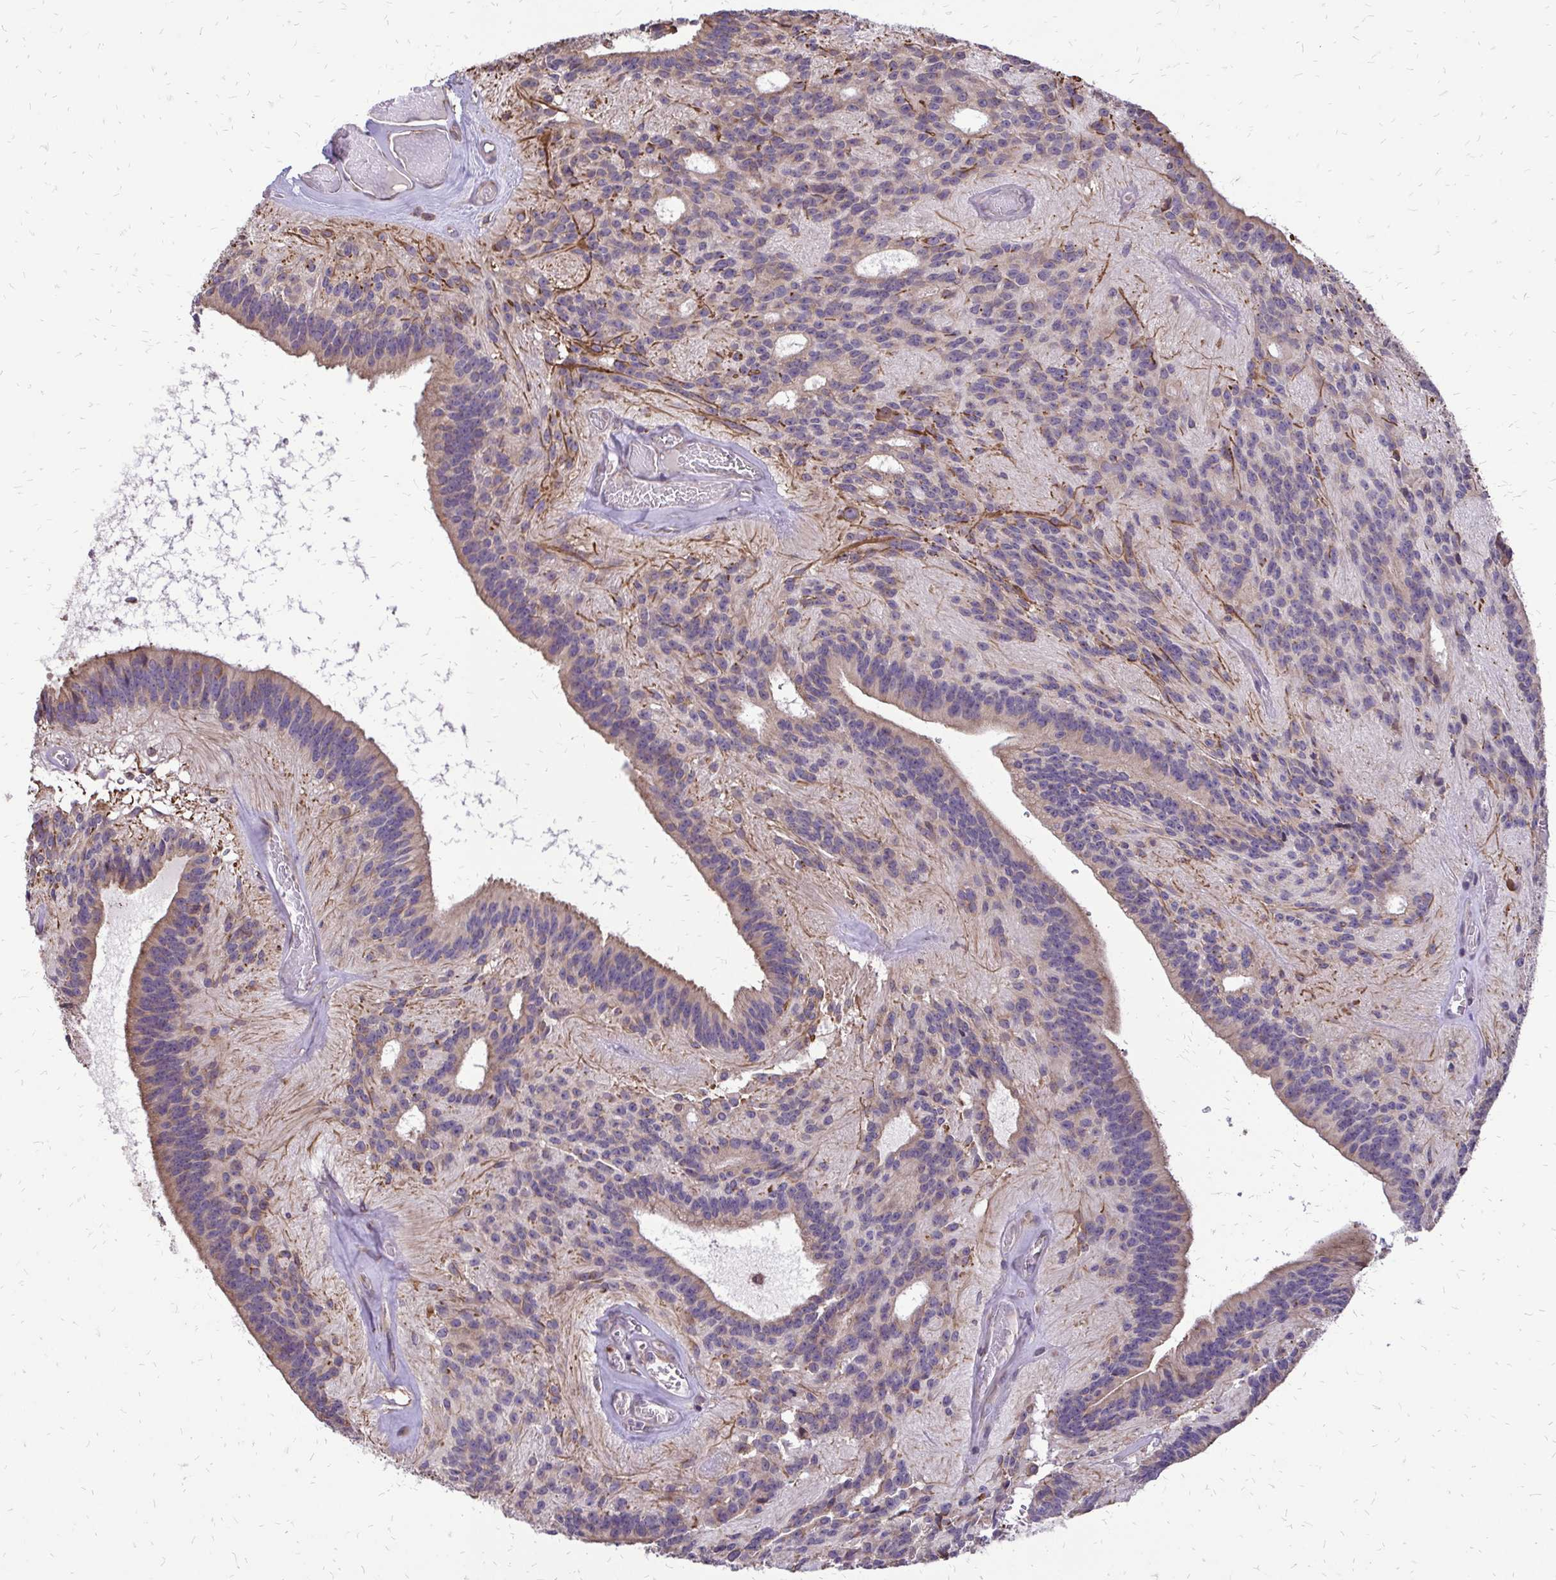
{"staining": {"intensity": "weak", "quantity": "<25%", "location": "cytoplasmic/membranous"}, "tissue": "glioma", "cell_type": "Tumor cells", "image_type": "cancer", "snomed": [{"axis": "morphology", "description": "Glioma, malignant, Low grade"}, {"axis": "topography", "description": "Brain"}], "caption": "Tumor cells are negative for protein expression in human malignant low-grade glioma.", "gene": "RPS3", "patient": {"sex": "male", "age": 31}}